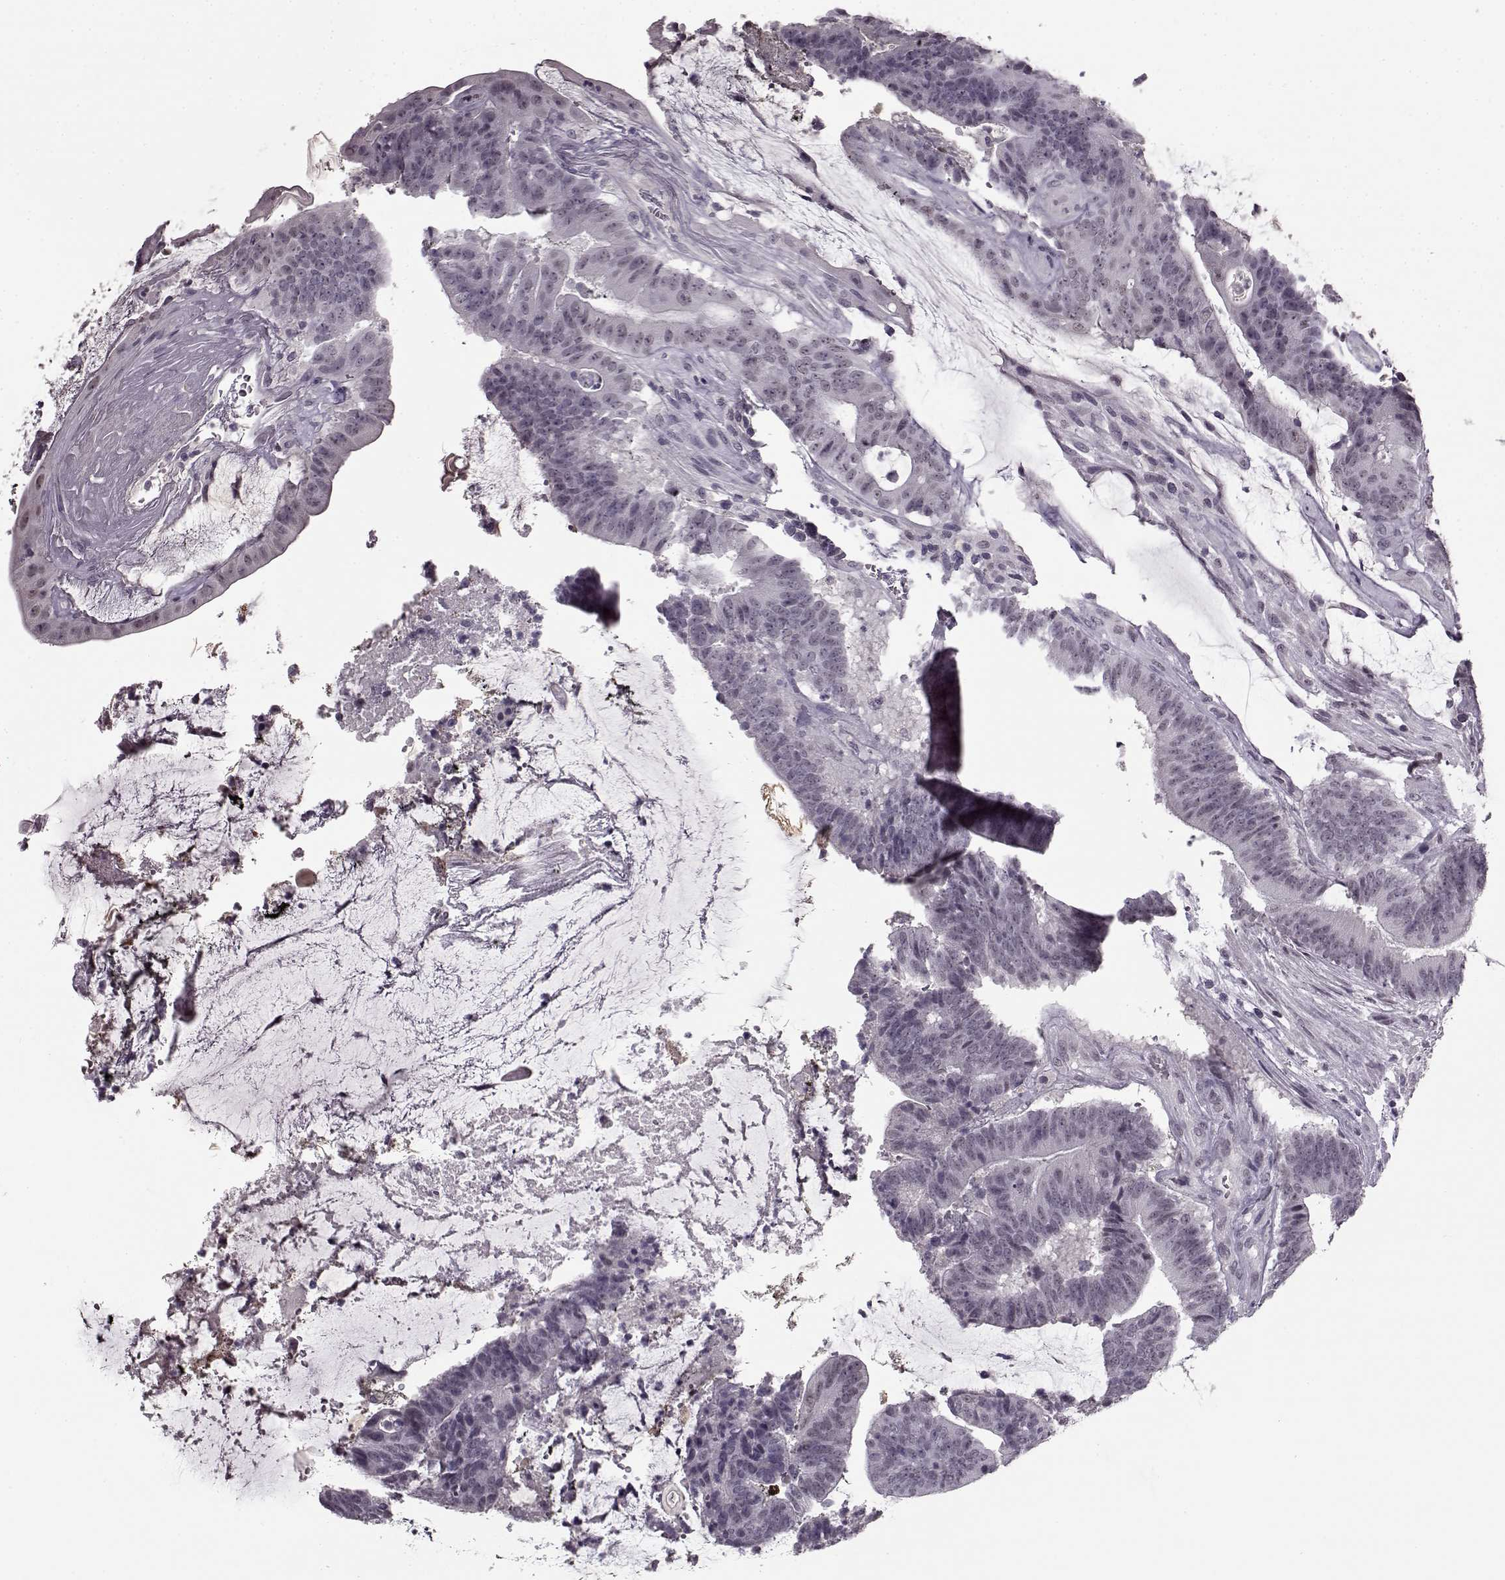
{"staining": {"intensity": "negative", "quantity": "none", "location": "none"}, "tissue": "colorectal cancer", "cell_type": "Tumor cells", "image_type": "cancer", "snomed": [{"axis": "morphology", "description": "Adenocarcinoma, NOS"}, {"axis": "topography", "description": "Colon"}], "caption": "Tumor cells are negative for brown protein staining in colorectal adenocarcinoma.", "gene": "RP1L1", "patient": {"sex": "female", "age": 43}}